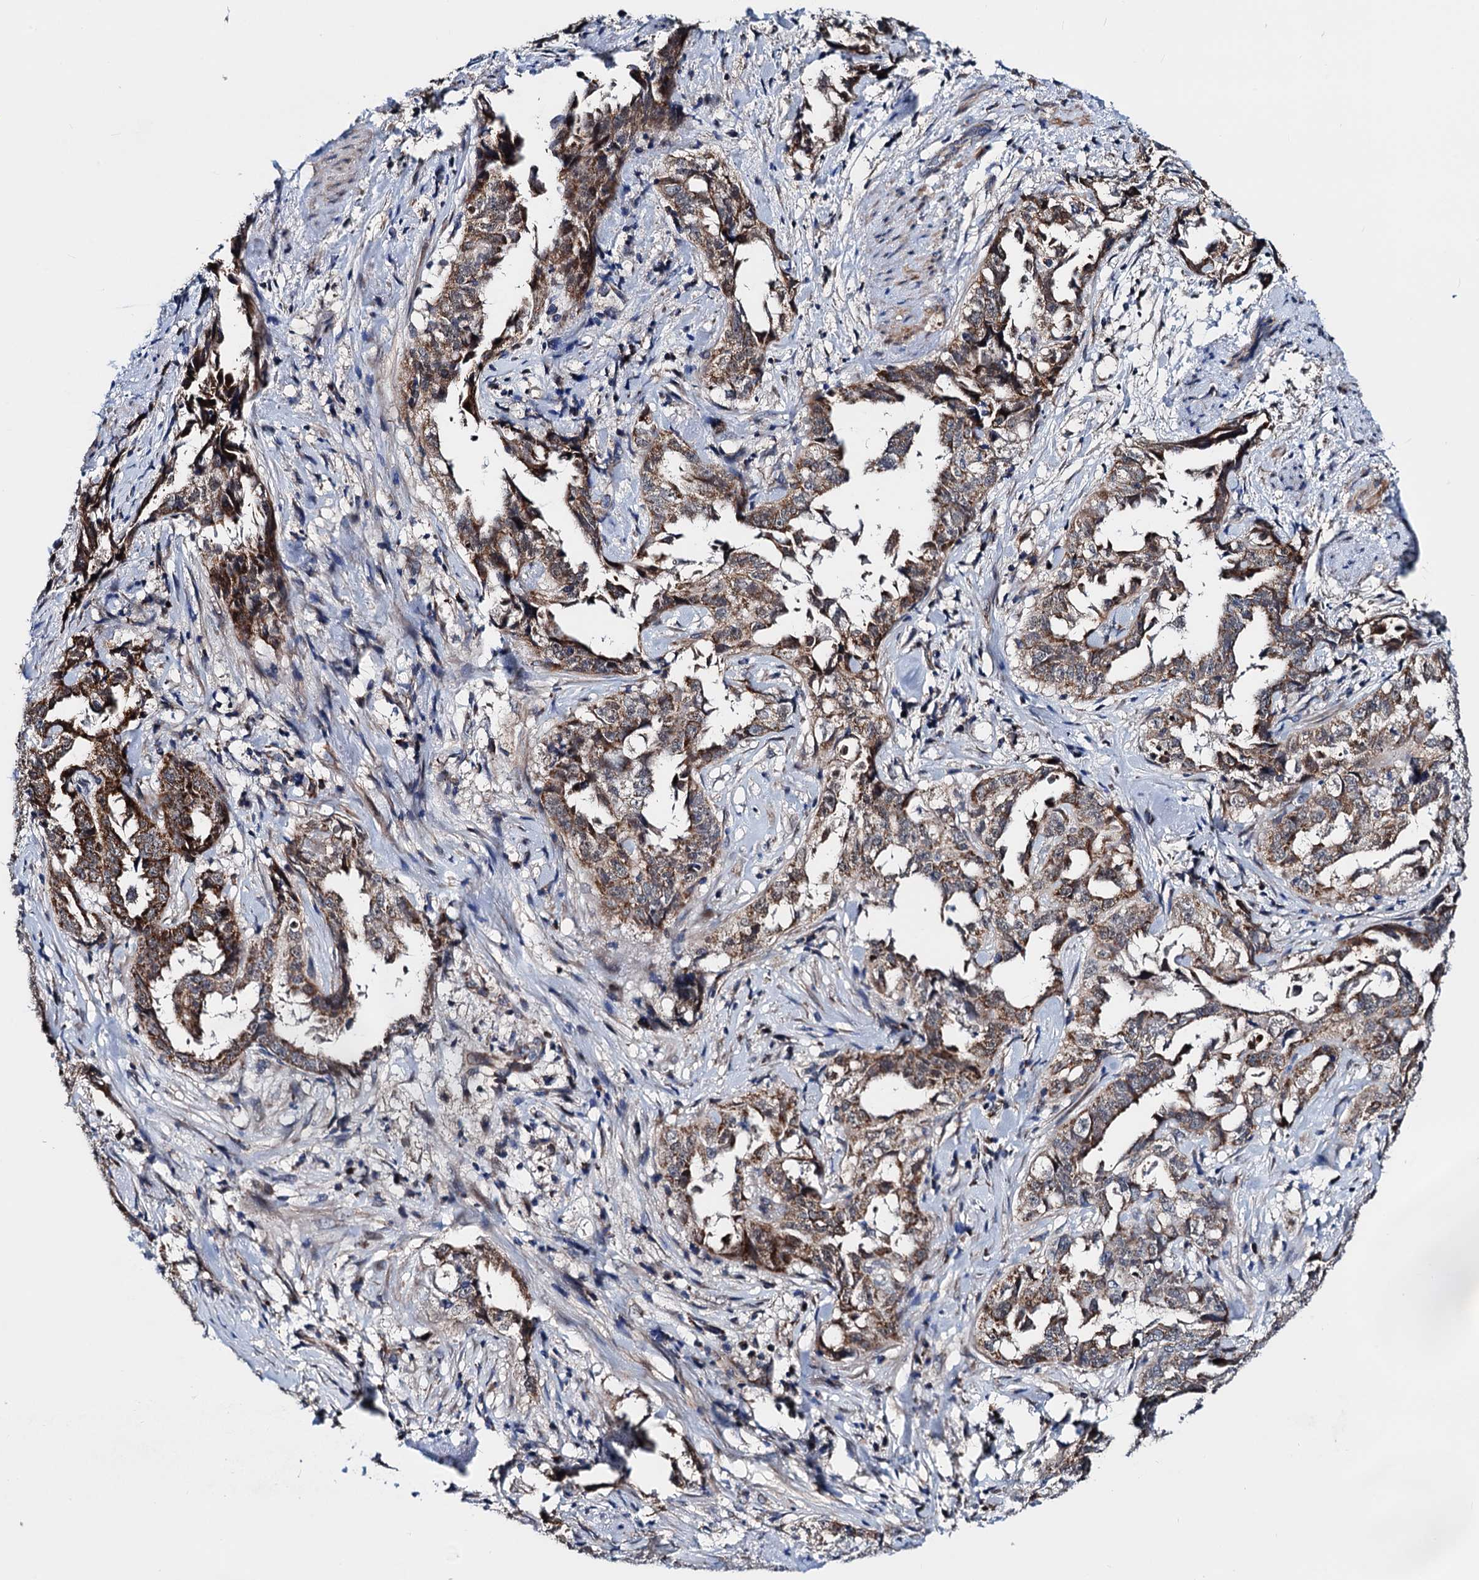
{"staining": {"intensity": "moderate", "quantity": ">75%", "location": "cytoplasmic/membranous"}, "tissue": "endometrial cancer", "cell_type": "Tumor cells", "image_type": "cancer", "snomed": [{"axis": "morphology", "description": "Adenocarcinoma, NOS"}, {"axis": "topography", "description": "Endometrium"}], "caption": "Adenocarcinoma (endometrial) stained with a brown dye reveals moderate cytoplasmic/membranous positive positivity in about >75% of tumor cells.", "gene": "COA4", "patient": {"sex": "female", "age": 65}}